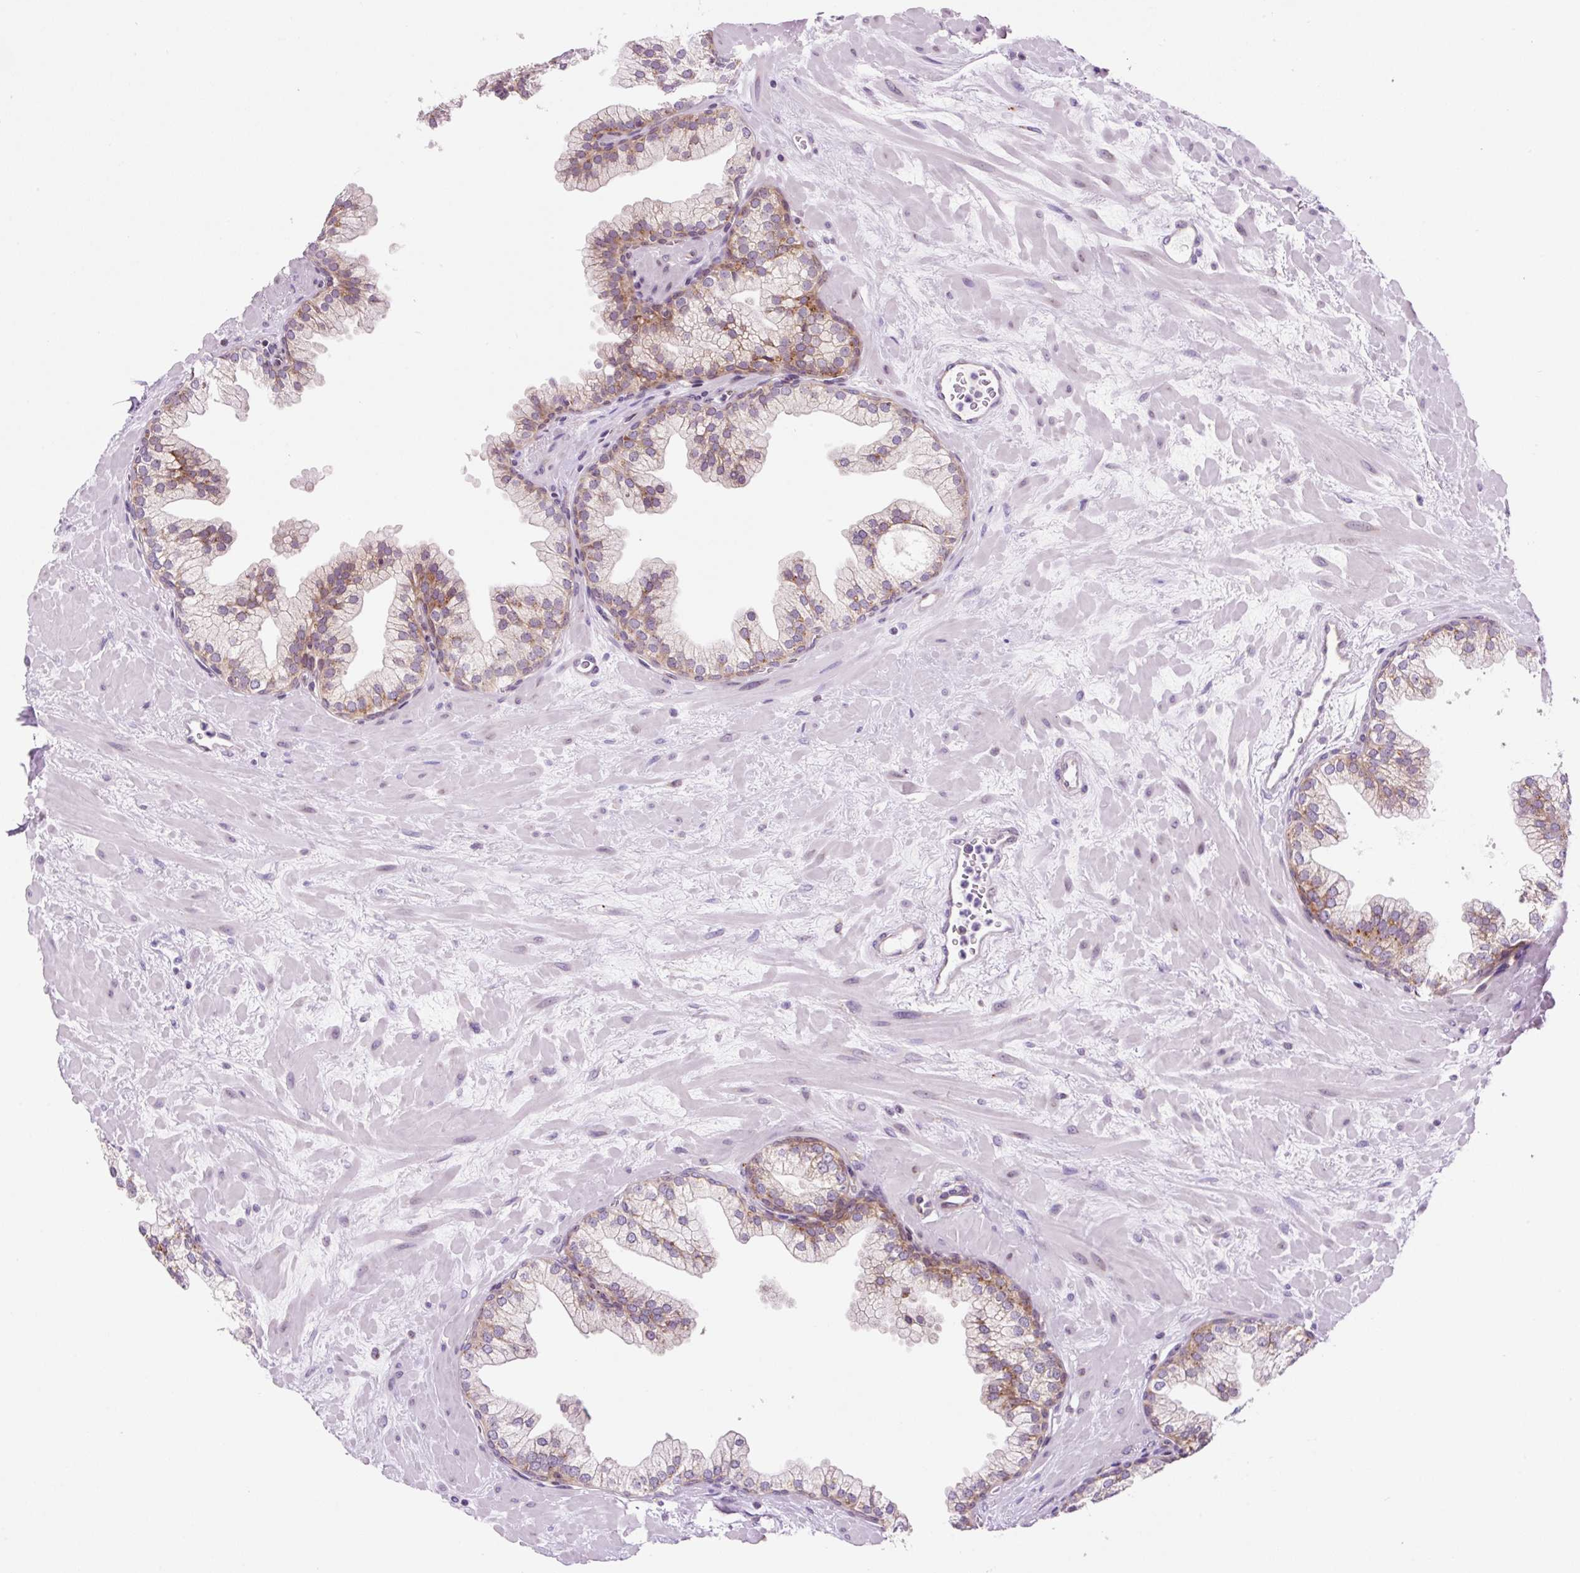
{"staining": {"intensity": "moderate", "quantity": "25%-75%", "location": "cytoplasmic/membranous"}, "tissue": "prostate", "cell_type": "Glandular cells", "image_type": "normal", "snomed": [{"axis": "morphology", "description": "Normal tissue, NOS"}, {"axis": "topography", "description": "Prostate"}, {"axis": "topography", "description": "Peripheral nerve tissue"}], "caption": "Moderate cytoplasmic/membranous expression for a protein is seen in about 25%-75% of glandular cells of normal prostate using immunohistochemistry (IHC).", "gene": "RPL41", "patient": {"sex": "male", "age": 61}}